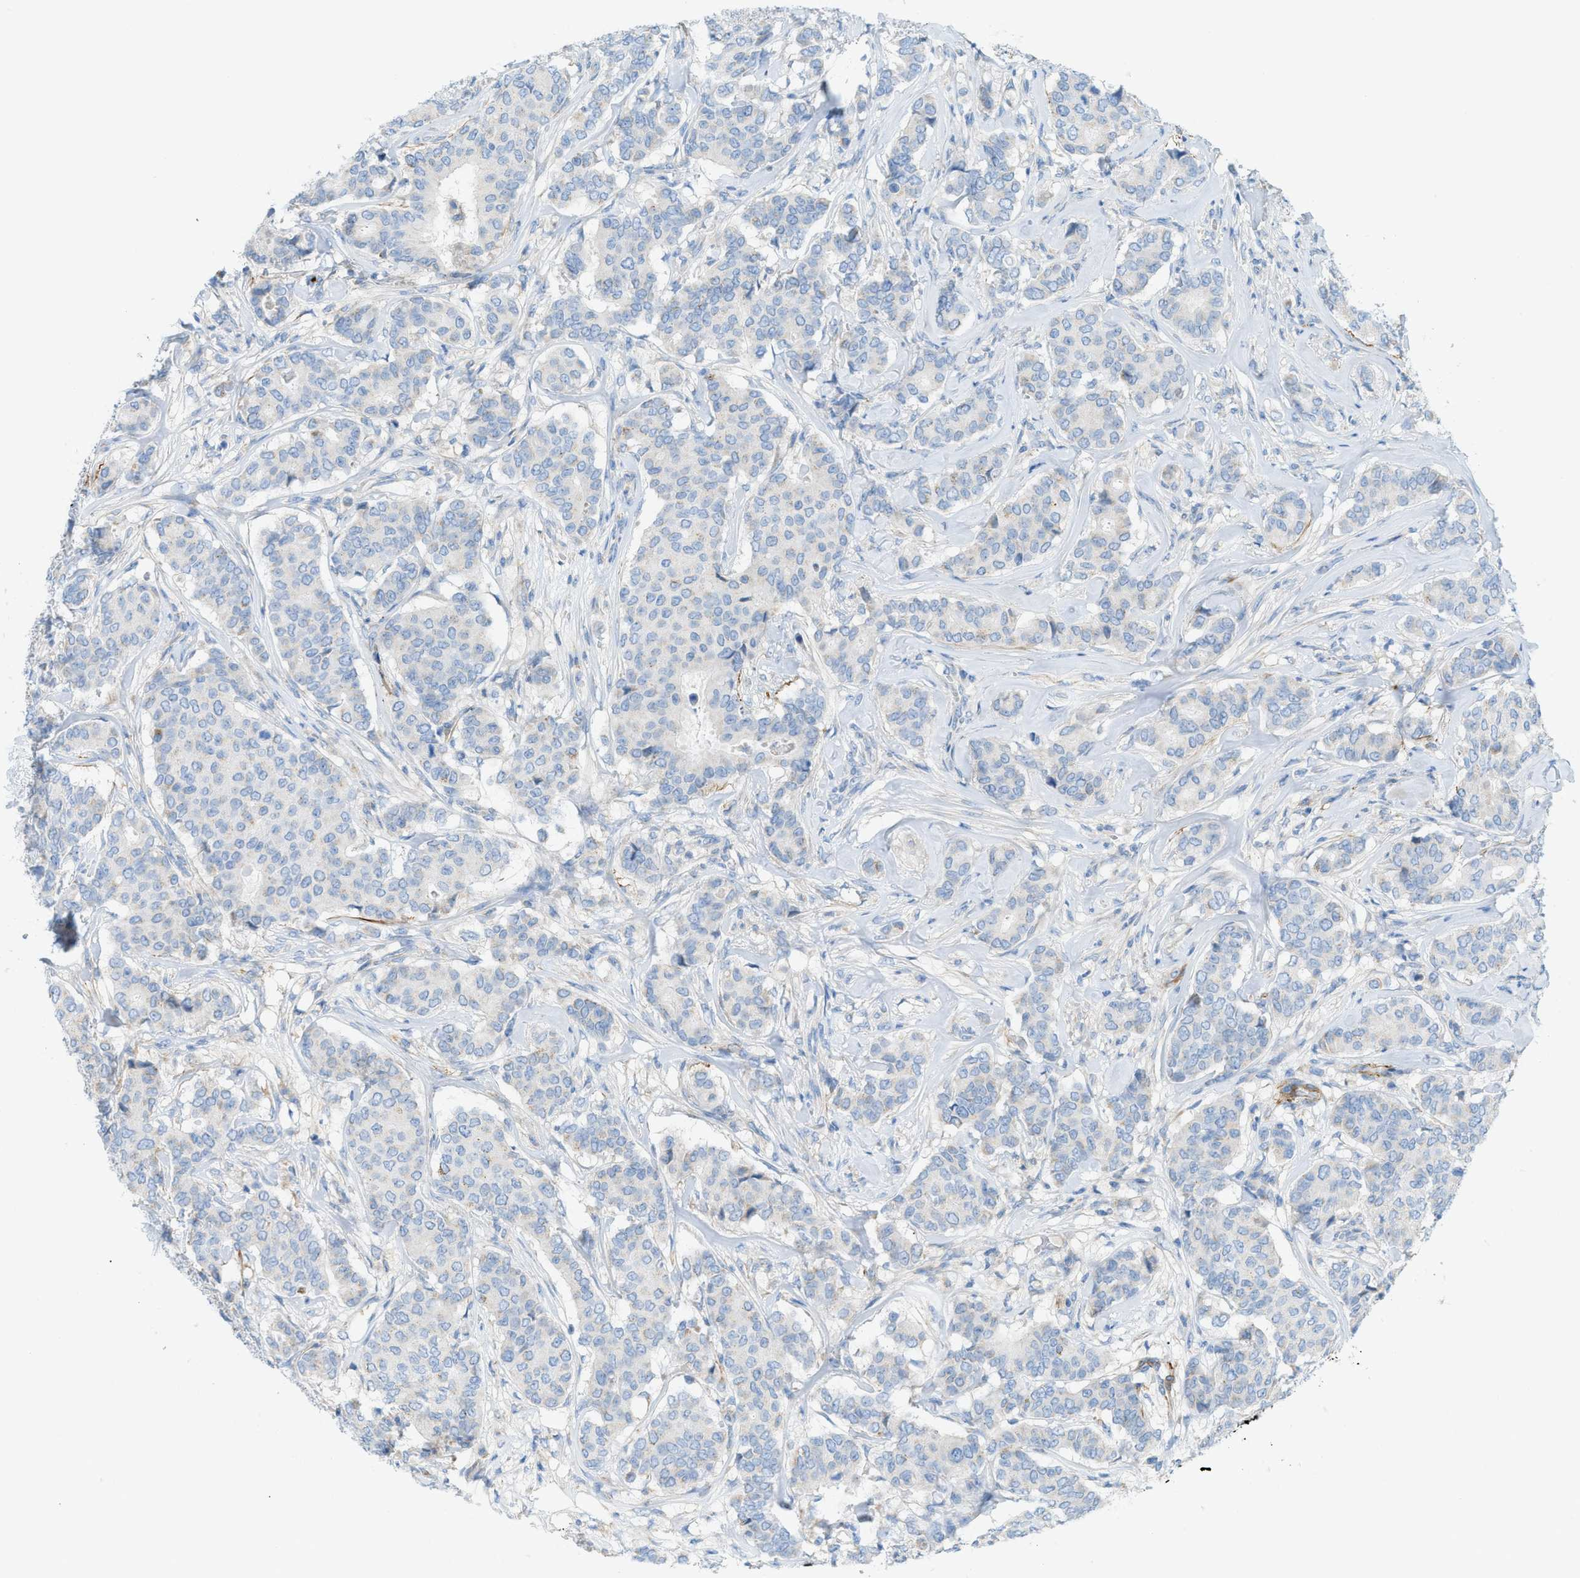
{"staining": {"intensity": "negative", "quantity": "none", "location": "none"}, "tissue": "breast cancer", "cell_type": "Tumor cells", "image_type": "cancer", "snomed": [{"axis": "morphology", "description": "Duct carcinoma"}, {"axis": "topography", "description": "Breast"}], "caption": "Immunohistochemical staining of breast cancer (invasive ductal carcinoma) demonstrates no significant staining in tumor cells.", "gene": "MYH11", "patient": {"sex": "female", "age": 75}}